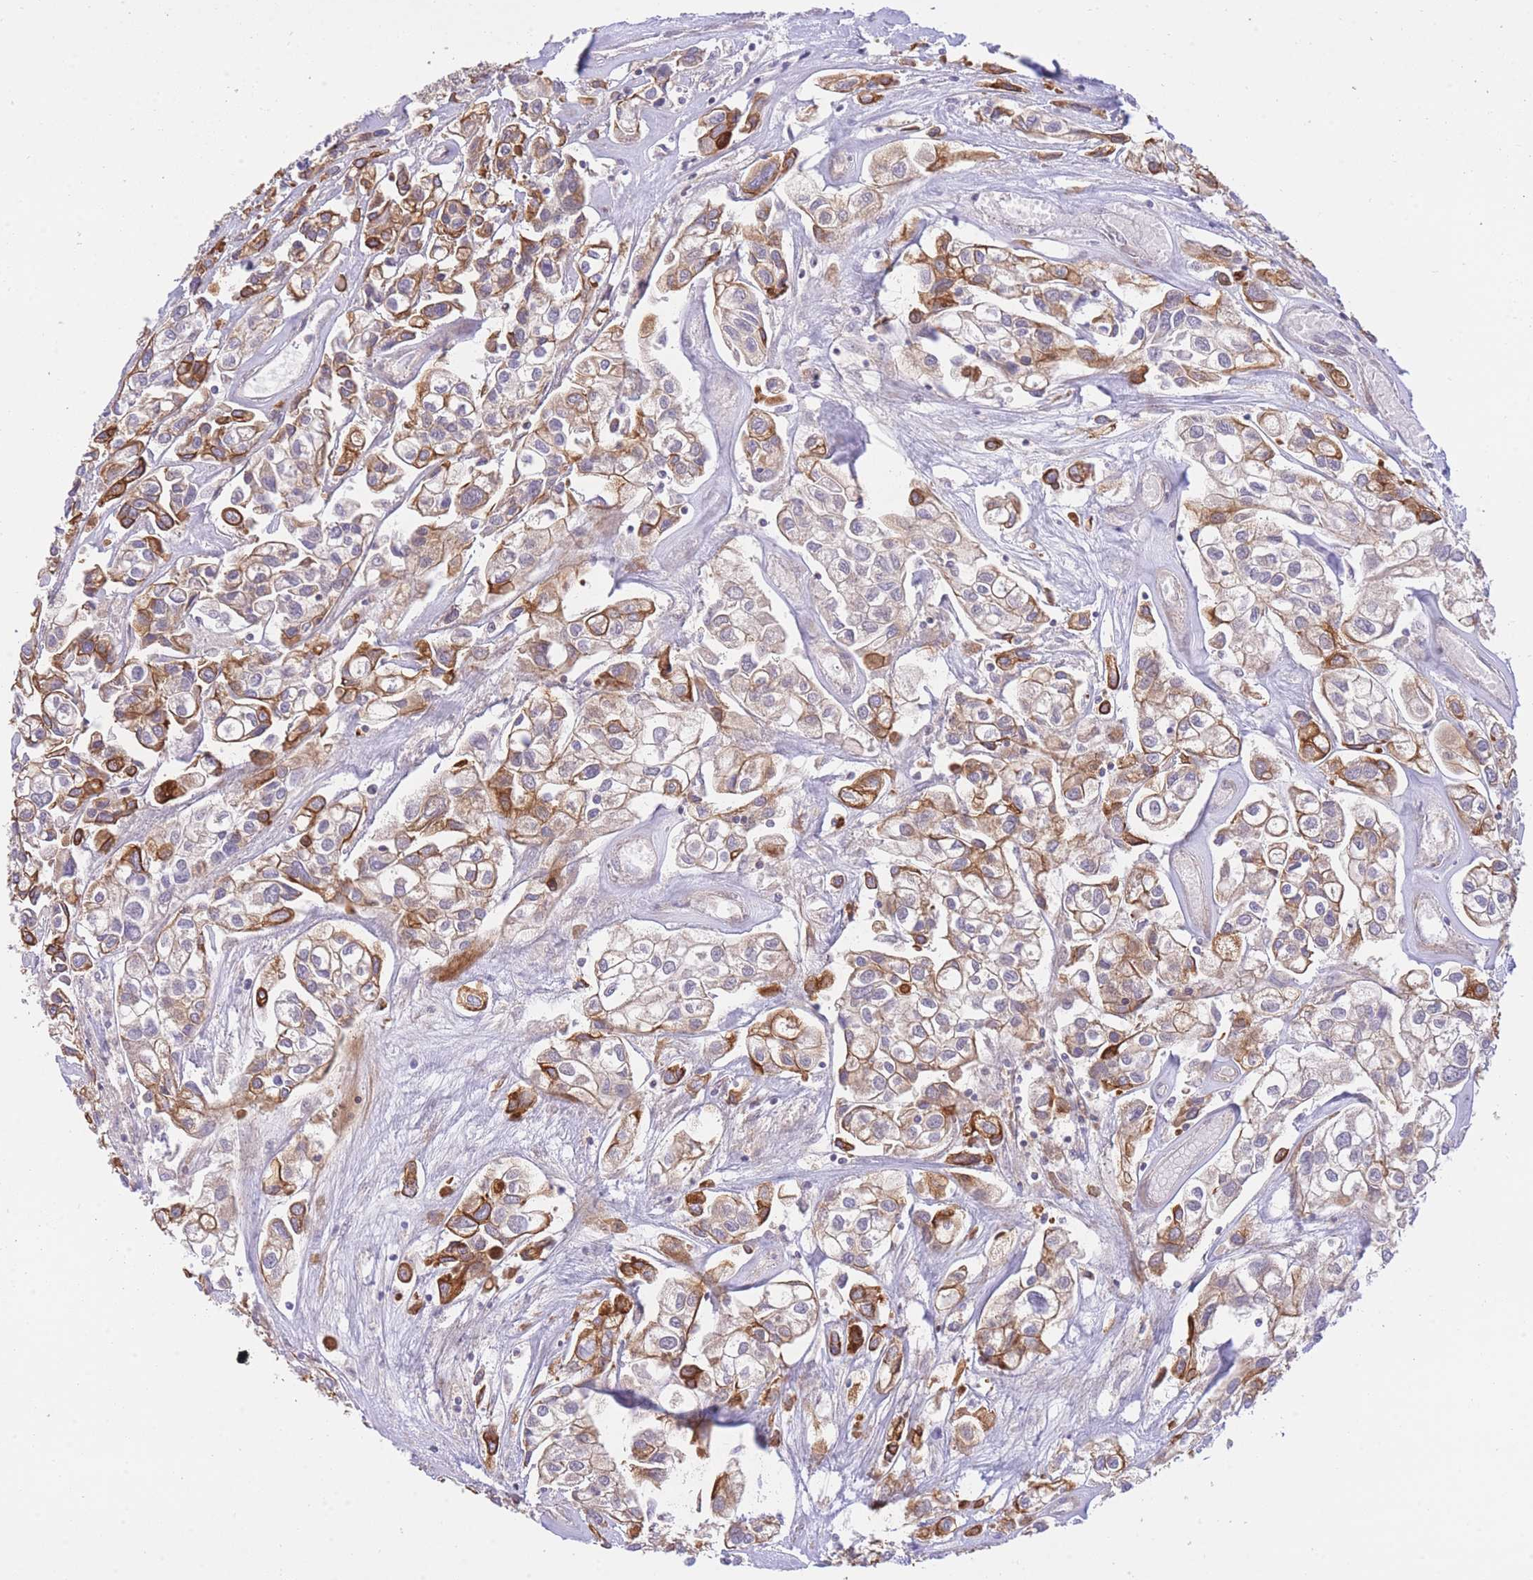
{"staining": {"intensity": "strong", "quantity": ">75%", "location": "cytoplasmic/membranous"}, "tissue": "urothelial cancer", "cell_type": "Tumor cells", "image_type": "cancer", "snomed": [{"axis": "morphology", "description": "Urothelial carcinoma, High grade"}, {"axis": "topography", "description": "Urinary bladder"}], "caption": "Protein expression analysis of human urothelial cancer reveals strong cytoplasmic/membranous expression in about >75% of tumor cells.", "gene": "EIF2B2", "patient": {"sex": "male", "age": 67}}